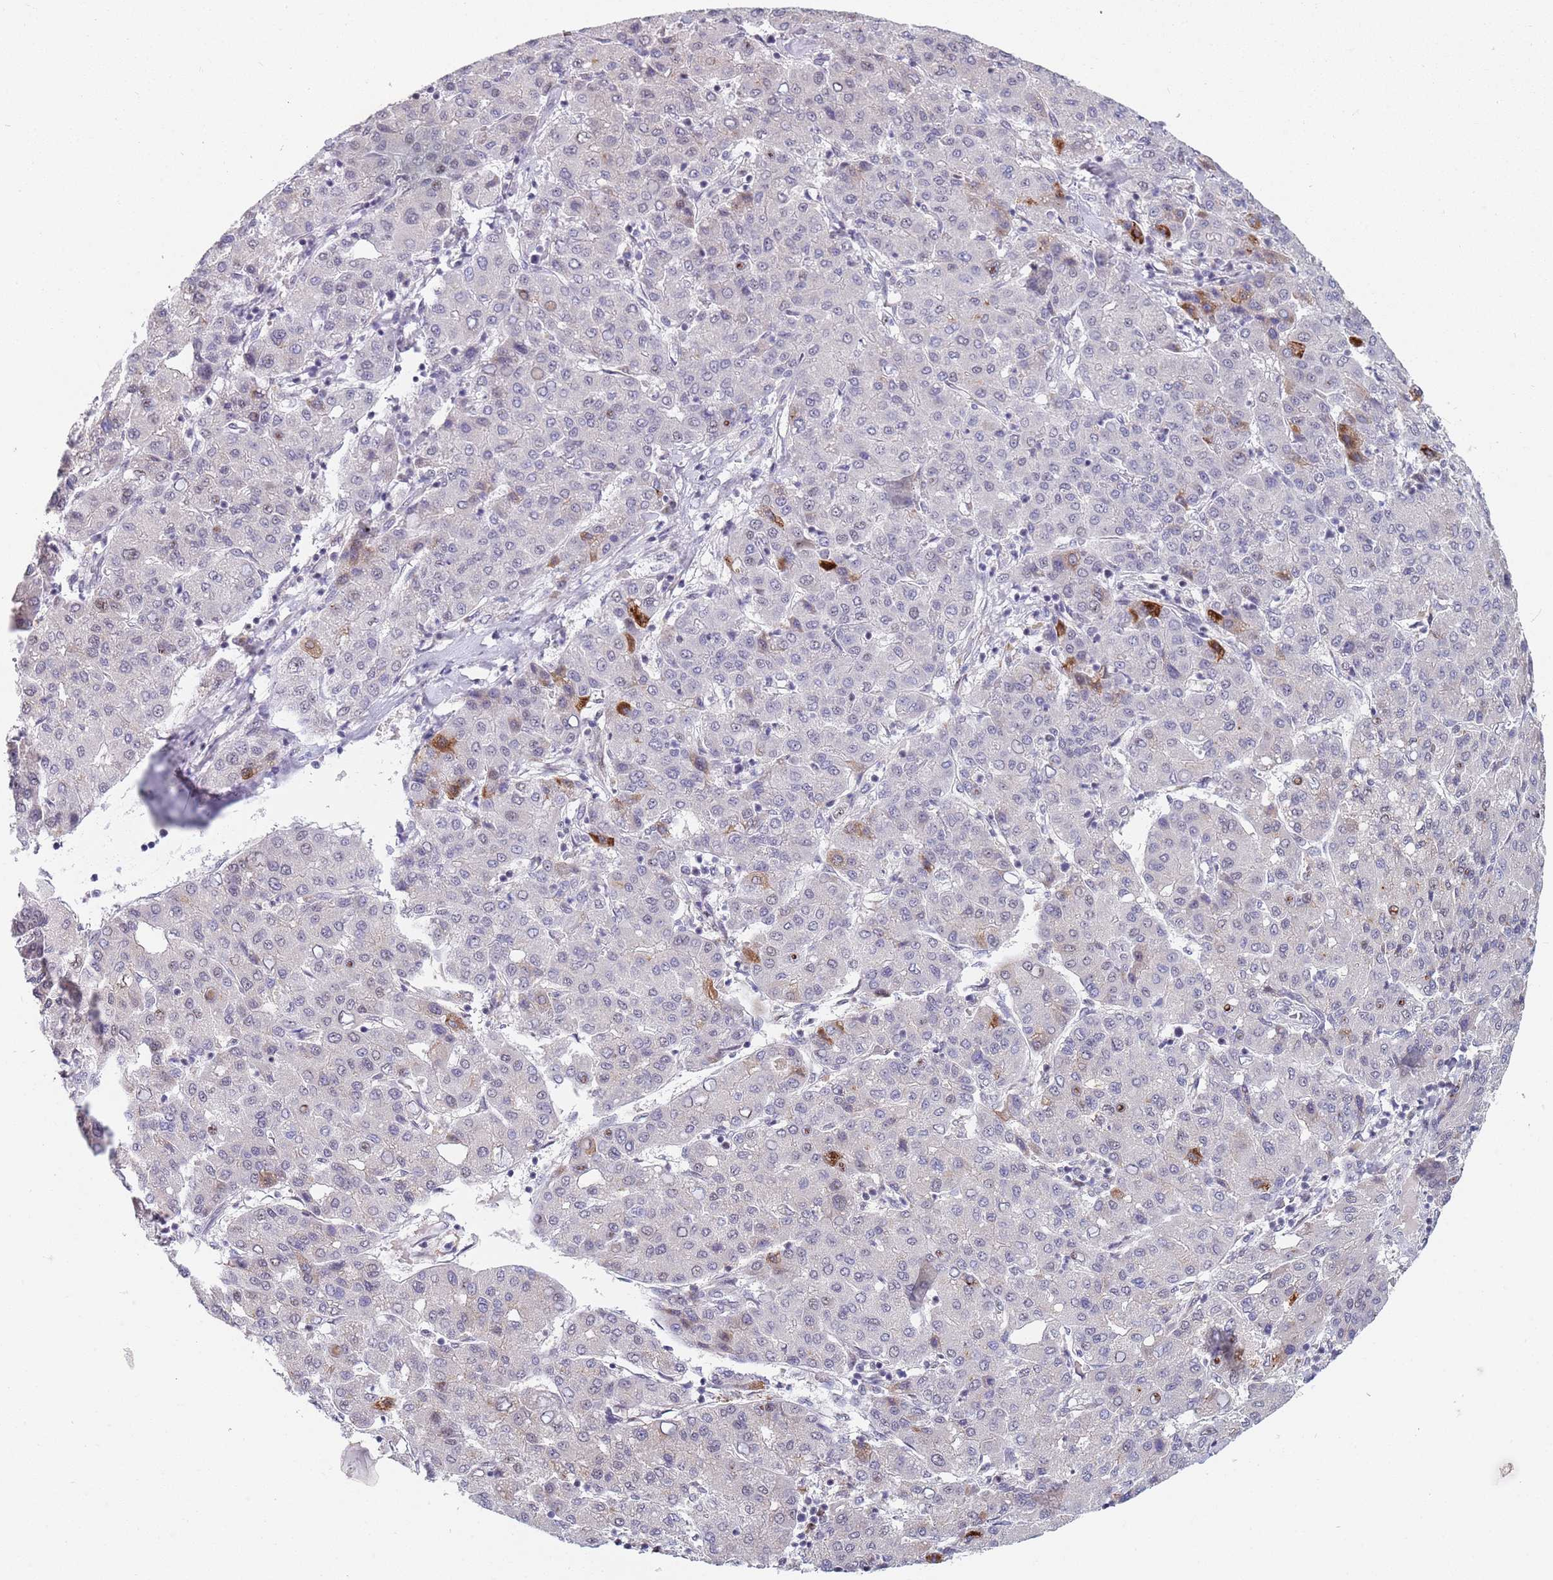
{"staining": {"intensity": "weak", "quantity": "<25%", "location": "nuclear"}, "tissue": "liver cancer", "cell_type": "Tumor cells", "image_type": "cancer", "snomed": [{"axis": "morphology", "description": "Carcinoma, Hepatocellular, NOS"}, {"axis": "topography", "description": "Liver"}], "caption": "Immunohistochemical staining of human liver cancer shows no significant positivity in tumor cells.", "gene": "PLCL2", "patient": {"sex": "male", "age": 65}}